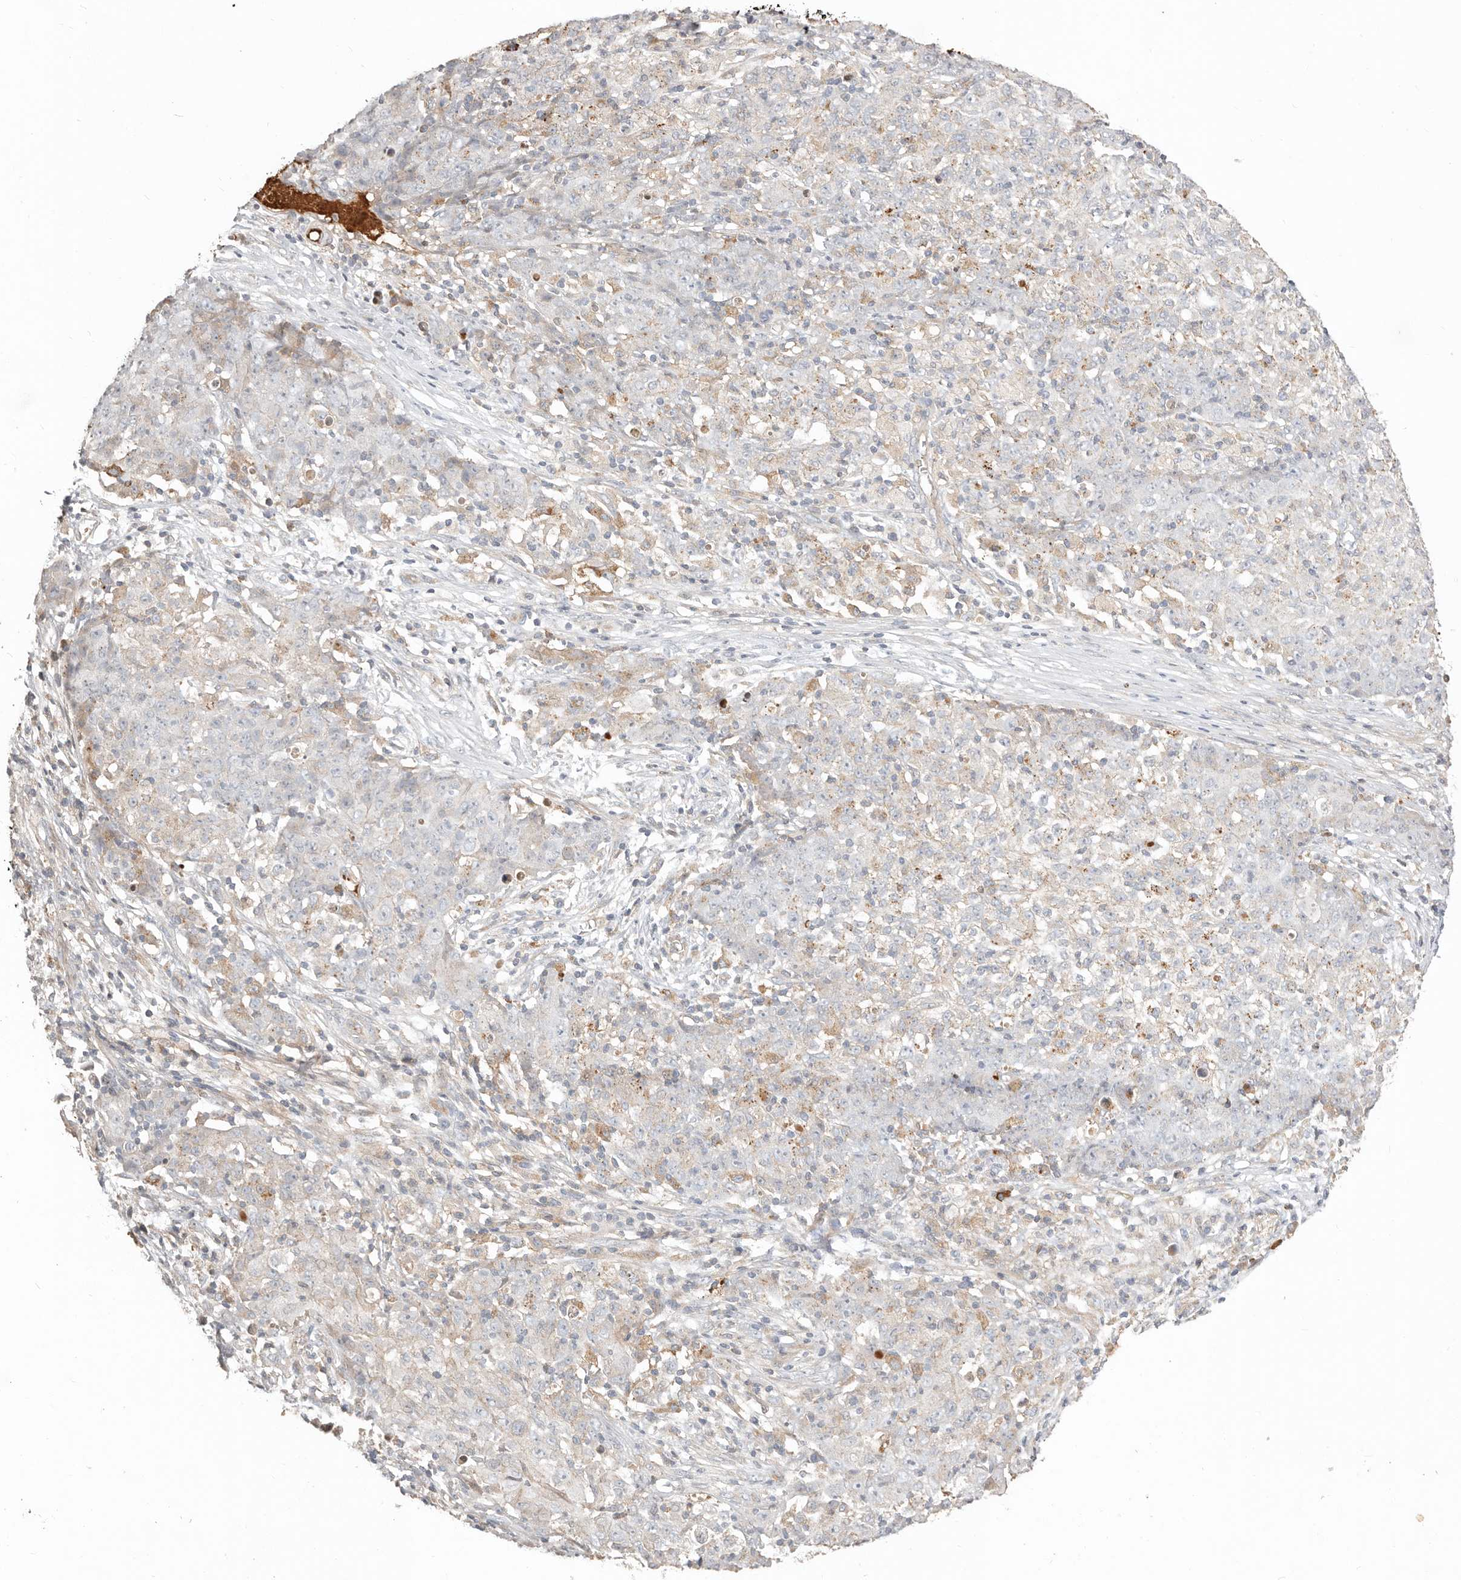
{"staining": {"intensity": "negative", "quantity": "none", "location": "none"}, "tissue": "ovarian cancer", "cell_type": "Tumor cells", "image_type": "cancer", "snomed": [{"axis": "morphology", "description": "Carcinoma, endometroid"}, {"axis": "topography", "description": "Ovary"}], "caption": "DAB (3,3'-diaminobenzidine) immunohistochemical staining of human ovarian endometroid carcinoma demonstrates no significant staining in tumor cells. The staining is performed using DAB brown chromogen with nuclei counter-stained in using hematoxylin.", "gene": "MTFR2", "patient": {"sex": "female", "age": 42}}